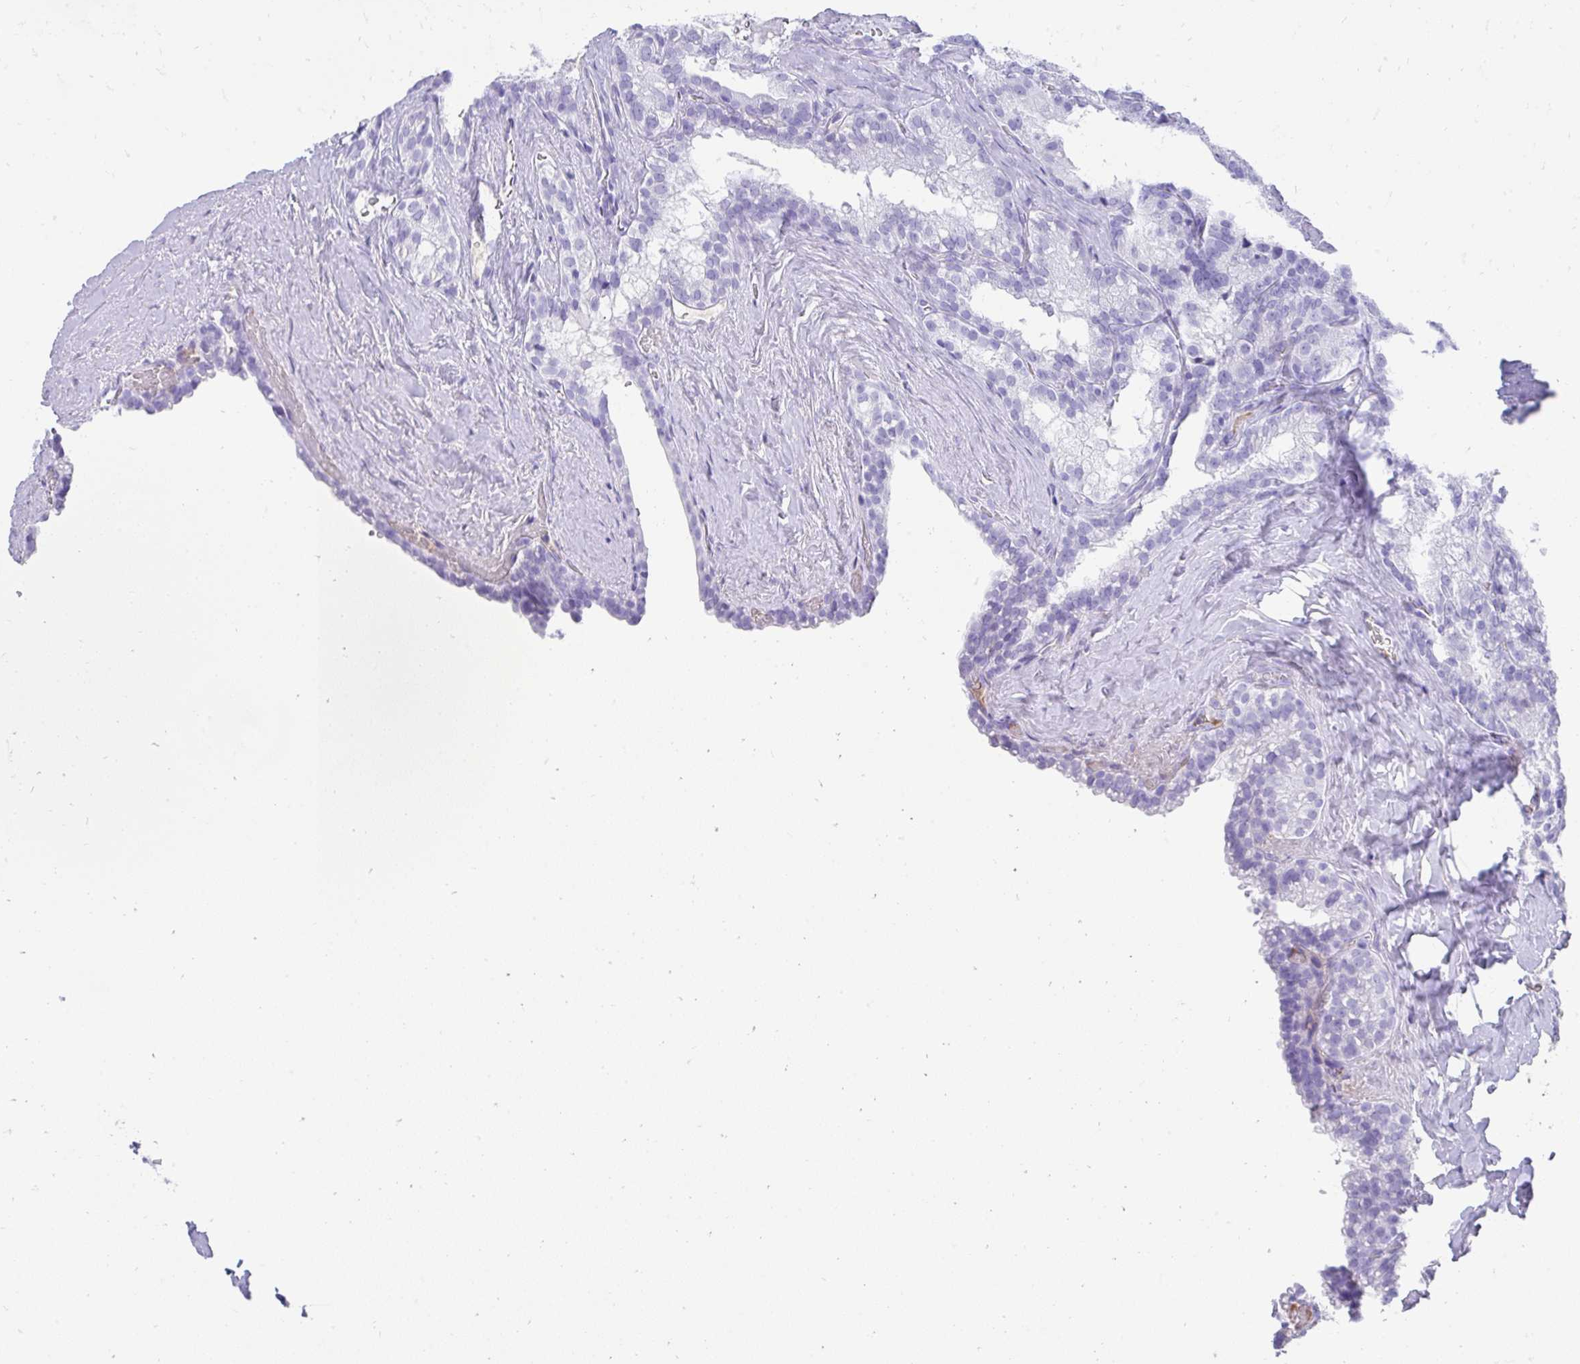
{"staining": {"intensity": "negative", "quantity": "none", "location": "none"}, "tissue": "seminal vesicle", "cell_type": "Glandular cells", "image_type": "normal", "snomed": [{"axis": "morphology", "description": "Normal tissue, NOS"}, {"axis": "topography", "description": "Seminal veicle"}], "caption": "The histopathology image reveals no significant positivity in glandular cells of seminal vesicle.", "gene": "TNNT1", "patient": {"sex": "male", "age": 47}}